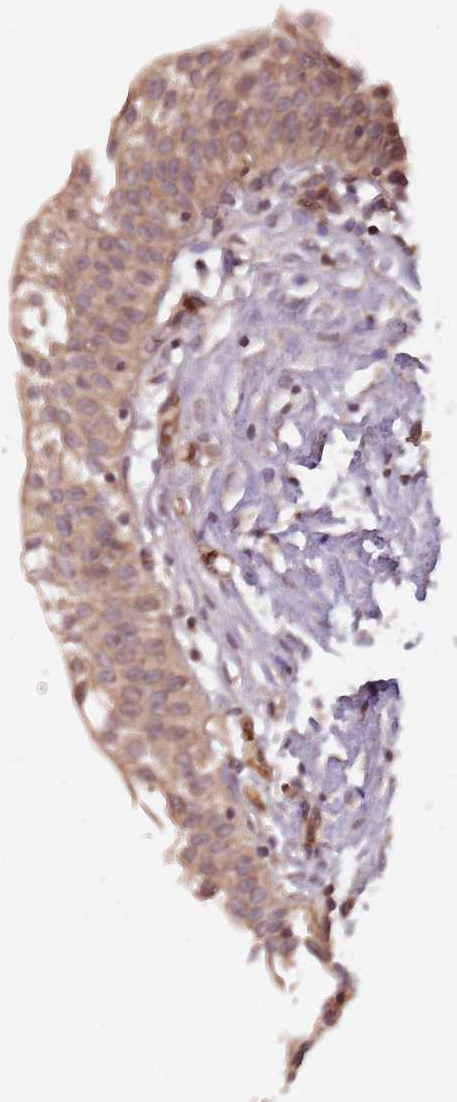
{"staining": {"intensity": "weak", "quantity": ">75%", "location": "cytoplasmic/membranous"}, "tissue": "urinary bladder", "cell_type": "Urothelial cells", "image_type": "normal", "snomed": [{"axis": "morphology", "description": "Normal tissue, NOS"}, {"axis": "topography", "description": "Urinary bladder"}], "caption": "Immunohistochemistry (IHC) histopathology image of unremarkable urinary bladder: human urinary bladder stained using immunohistochemistry displays low levels of weak protein expression localized specifically in the cytoplasmic/membranous of urothelial cells, appearing as a cytoplasmic/membranous brown color.", "gene": "GPR180", "patient": {"sex": "male", "age": 51}}